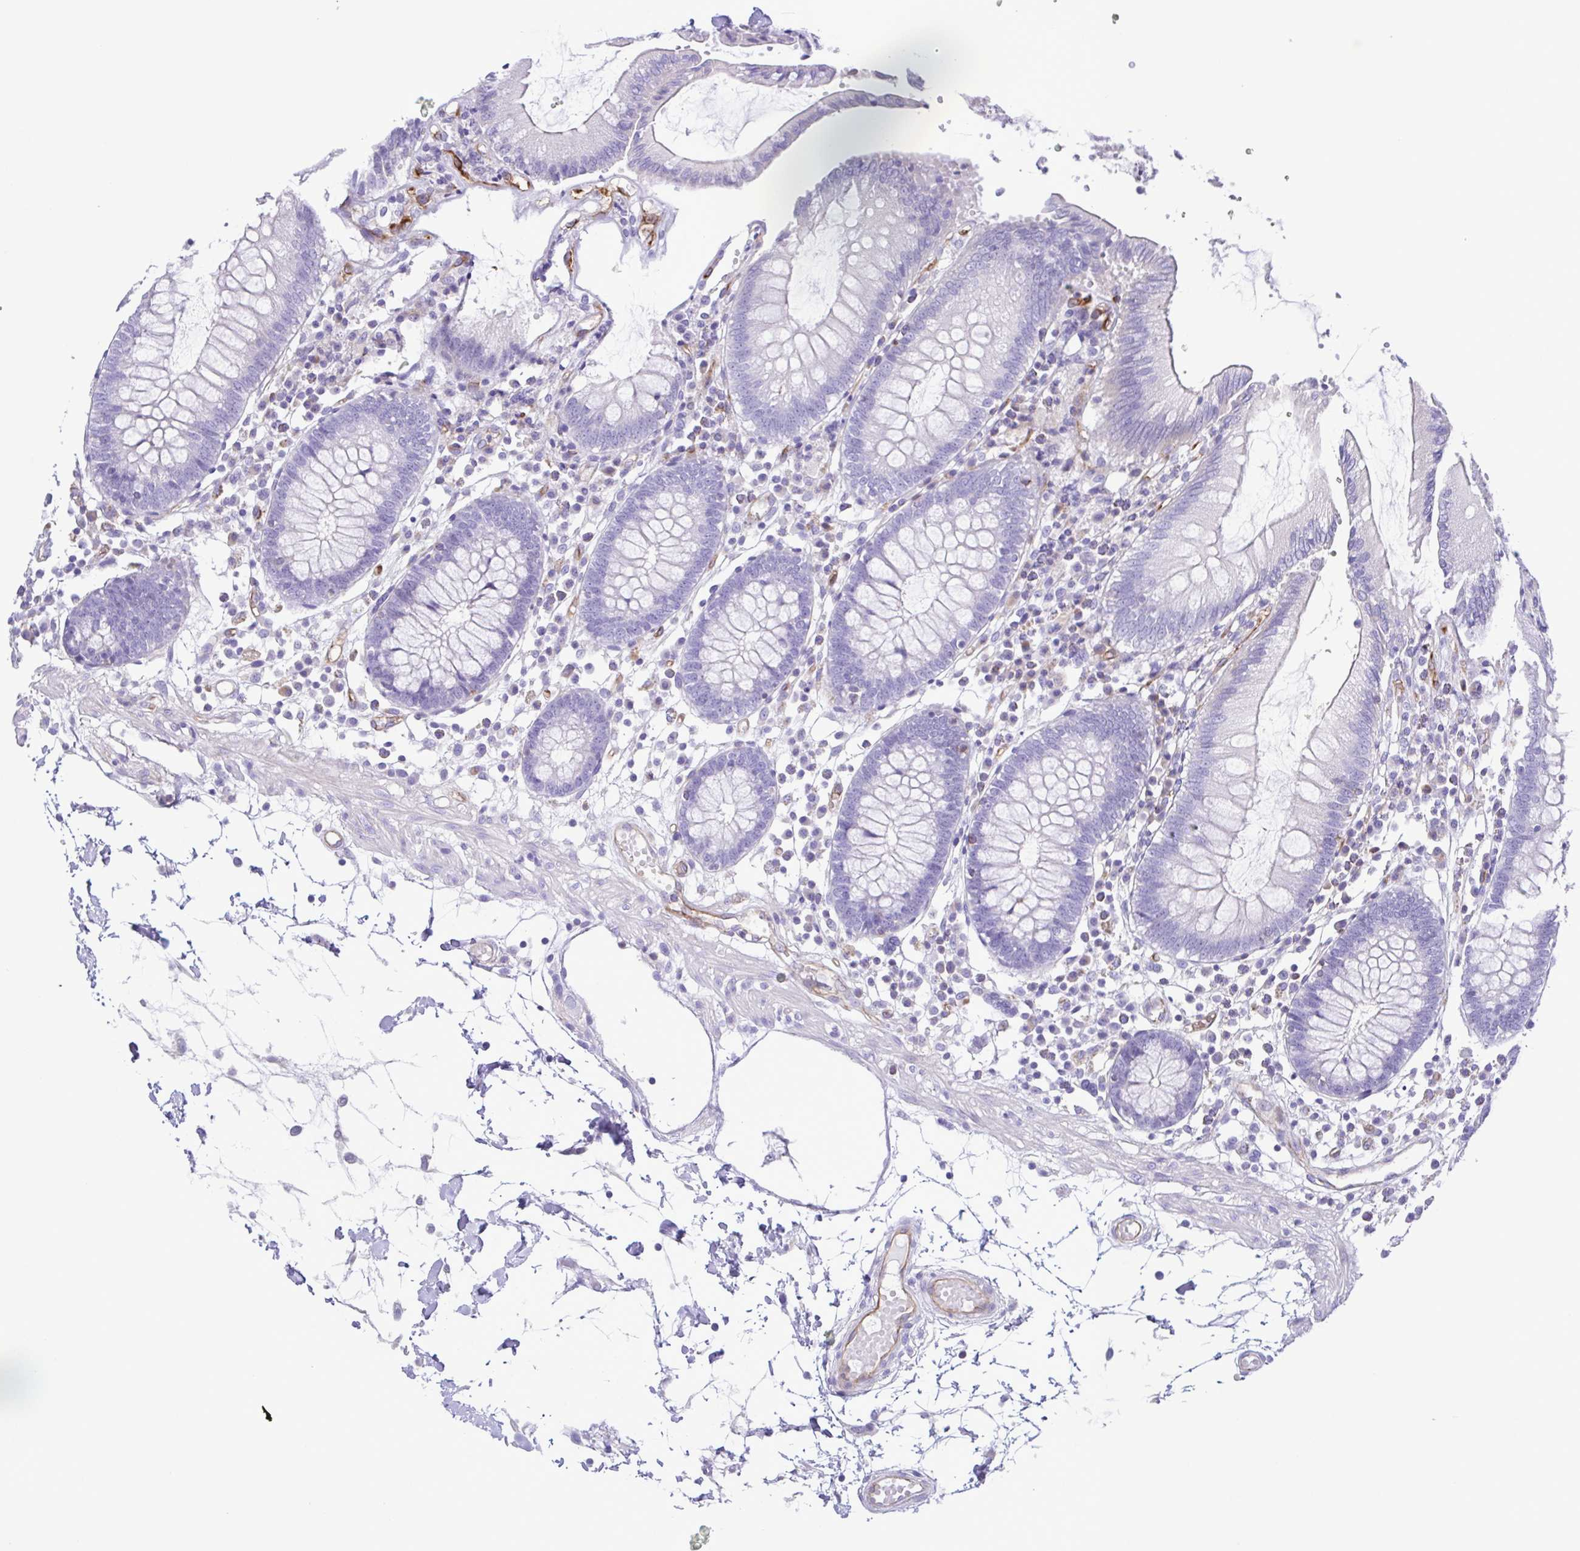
{"staining": {"intensity": "weak", "quantity": "25%-75%", "location": "cytoplasmic/membranous"}, "tissue": "colon", "cell_type": "Endothelial cells", "image_type": "normal", "snomed": [{"axis": "morphology", "description": "Normal tissue, NOS"}, {"axis": "morphology", "description": "Adenocarcinoma, NOS"}, {"axis": "topography", "description": "Colon"}], "caption": "The histopathology image exhibits a brown stain indicating the presence of a protein in the cytoplasmic/membranous of endothelial cells in colon. The protein is shown in brown color, while the nuclei are stained blue.", "gene": "FLT1", "patient": {"sex": "male", "age": 83}}